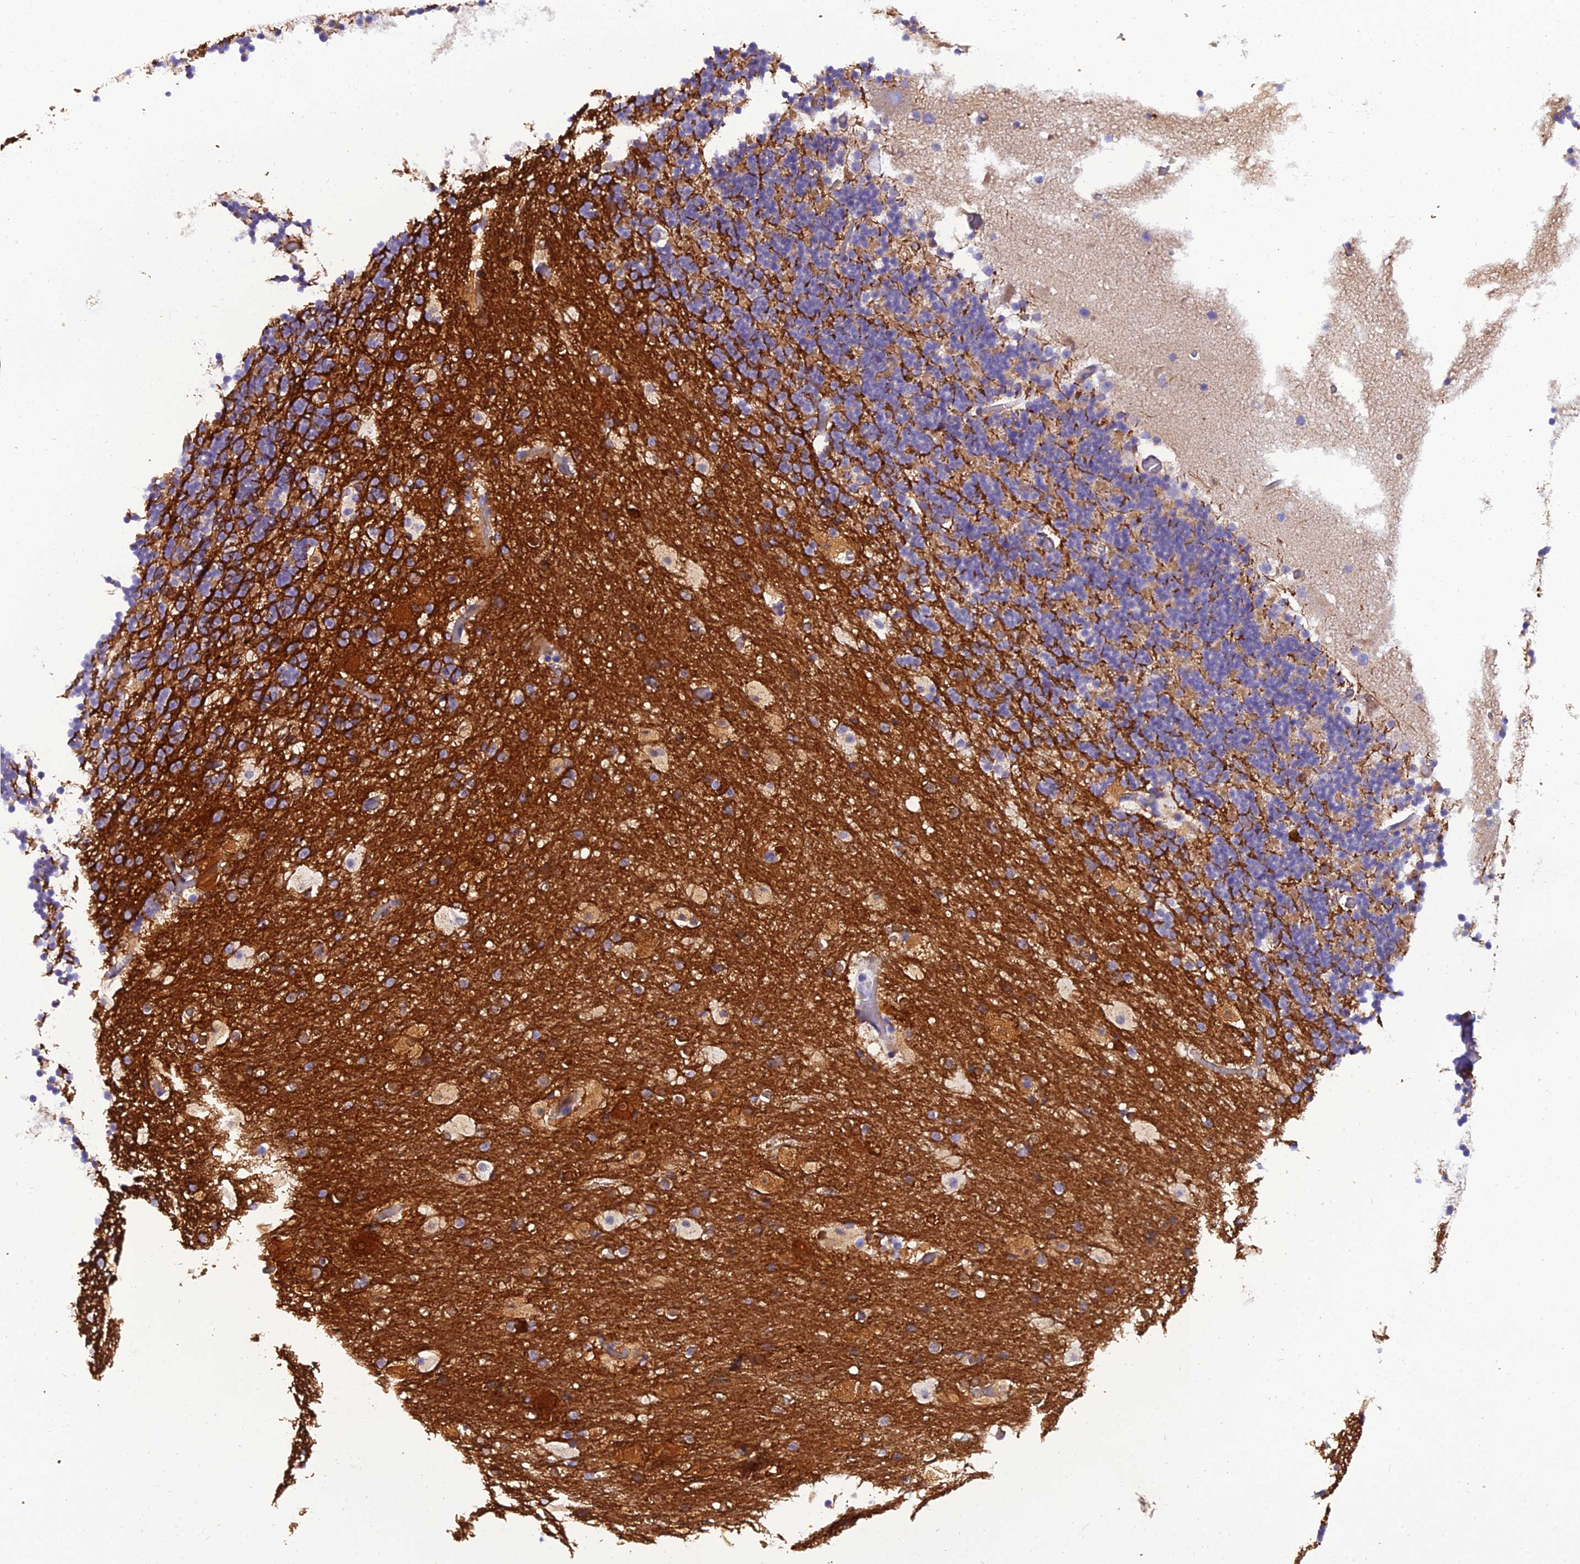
{"staining": {"intensity": "moderate", "quantity": "<25%", "location": "cytoplasmic/membranous"}, "tissue": "cerebellum", "cell_type": "Cells in granular layer", "image_type": "normal", "snomed": [{"axis": "morphology", "description": "Normal tissue, NOS"}, {"axis": "topography", "description": "Cerebellum"}], "caption": "Approximately <25% of cells in granular layer in unremarkable human cerebellum exhibit moderate cytoplasmic/membranous protein positivity as visualized by brown immunohistochemical staining.", "gene": "GPD1", "patient": {"sex": "male", "age": 57}}